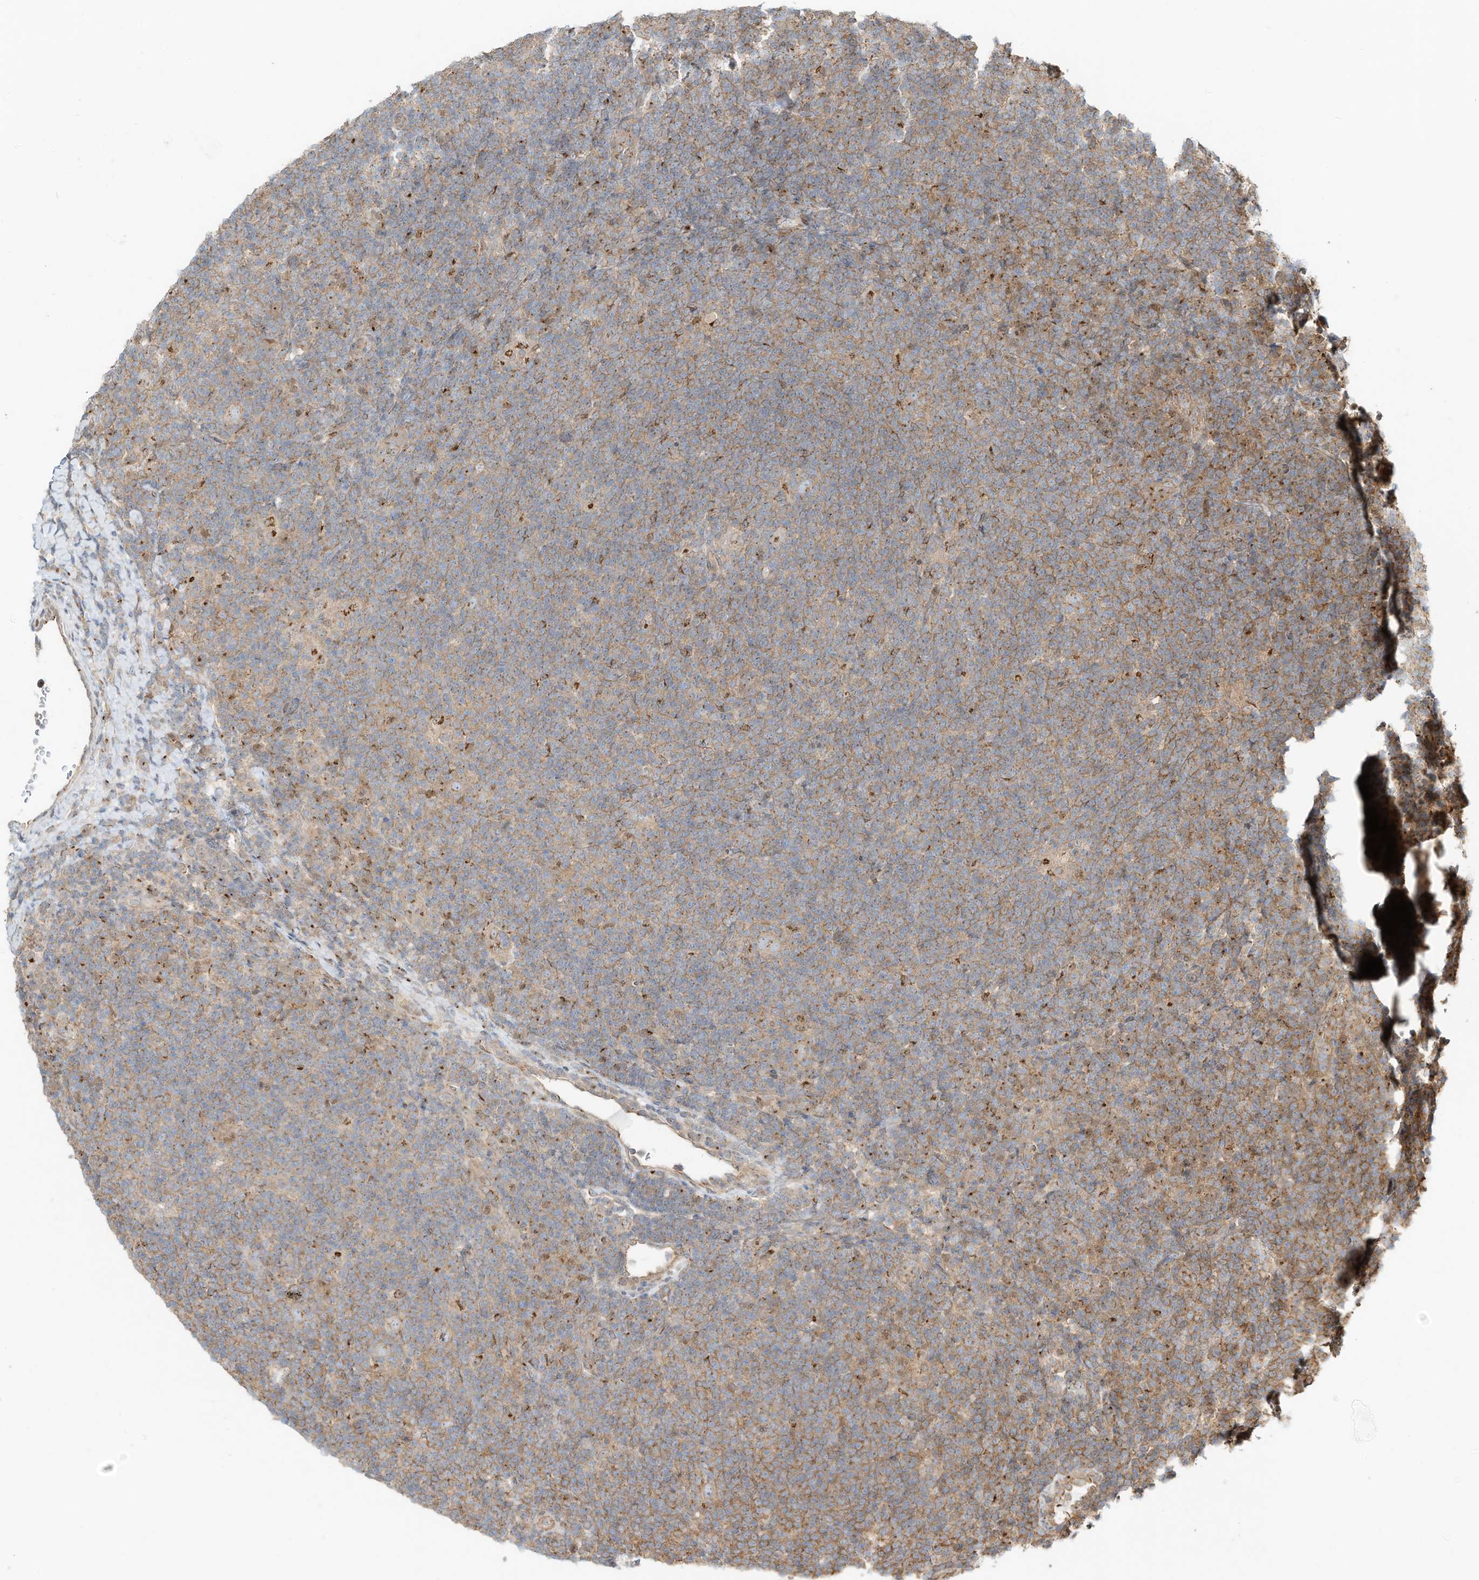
{"staining": {"intensity": "weak", "quantity": "25%-75%", "location": "cytoplasmic/membranous"}, "tissue": "lymphoma", "cell_type": "Tumor cells", "image_type": "cancer", "snomed": [{"axis": "morphology", "description": "Hodgkin's disease, NOS"}, {"axis": "topography", "description": "Lymph node"}], "caption": "A high-resolution image shows immunohistochemistry (IHC) staining of lymphoma, which shows weak cytoplasmic/membranous staining in about 25%-75% of tumor cells. The staining was performed using DAB, with brown indicating positive protein expression. Nuclei are stained blue with hematoxylin.", "gene": "CUX1", "patient": {"sex": "female", "age": 57}}